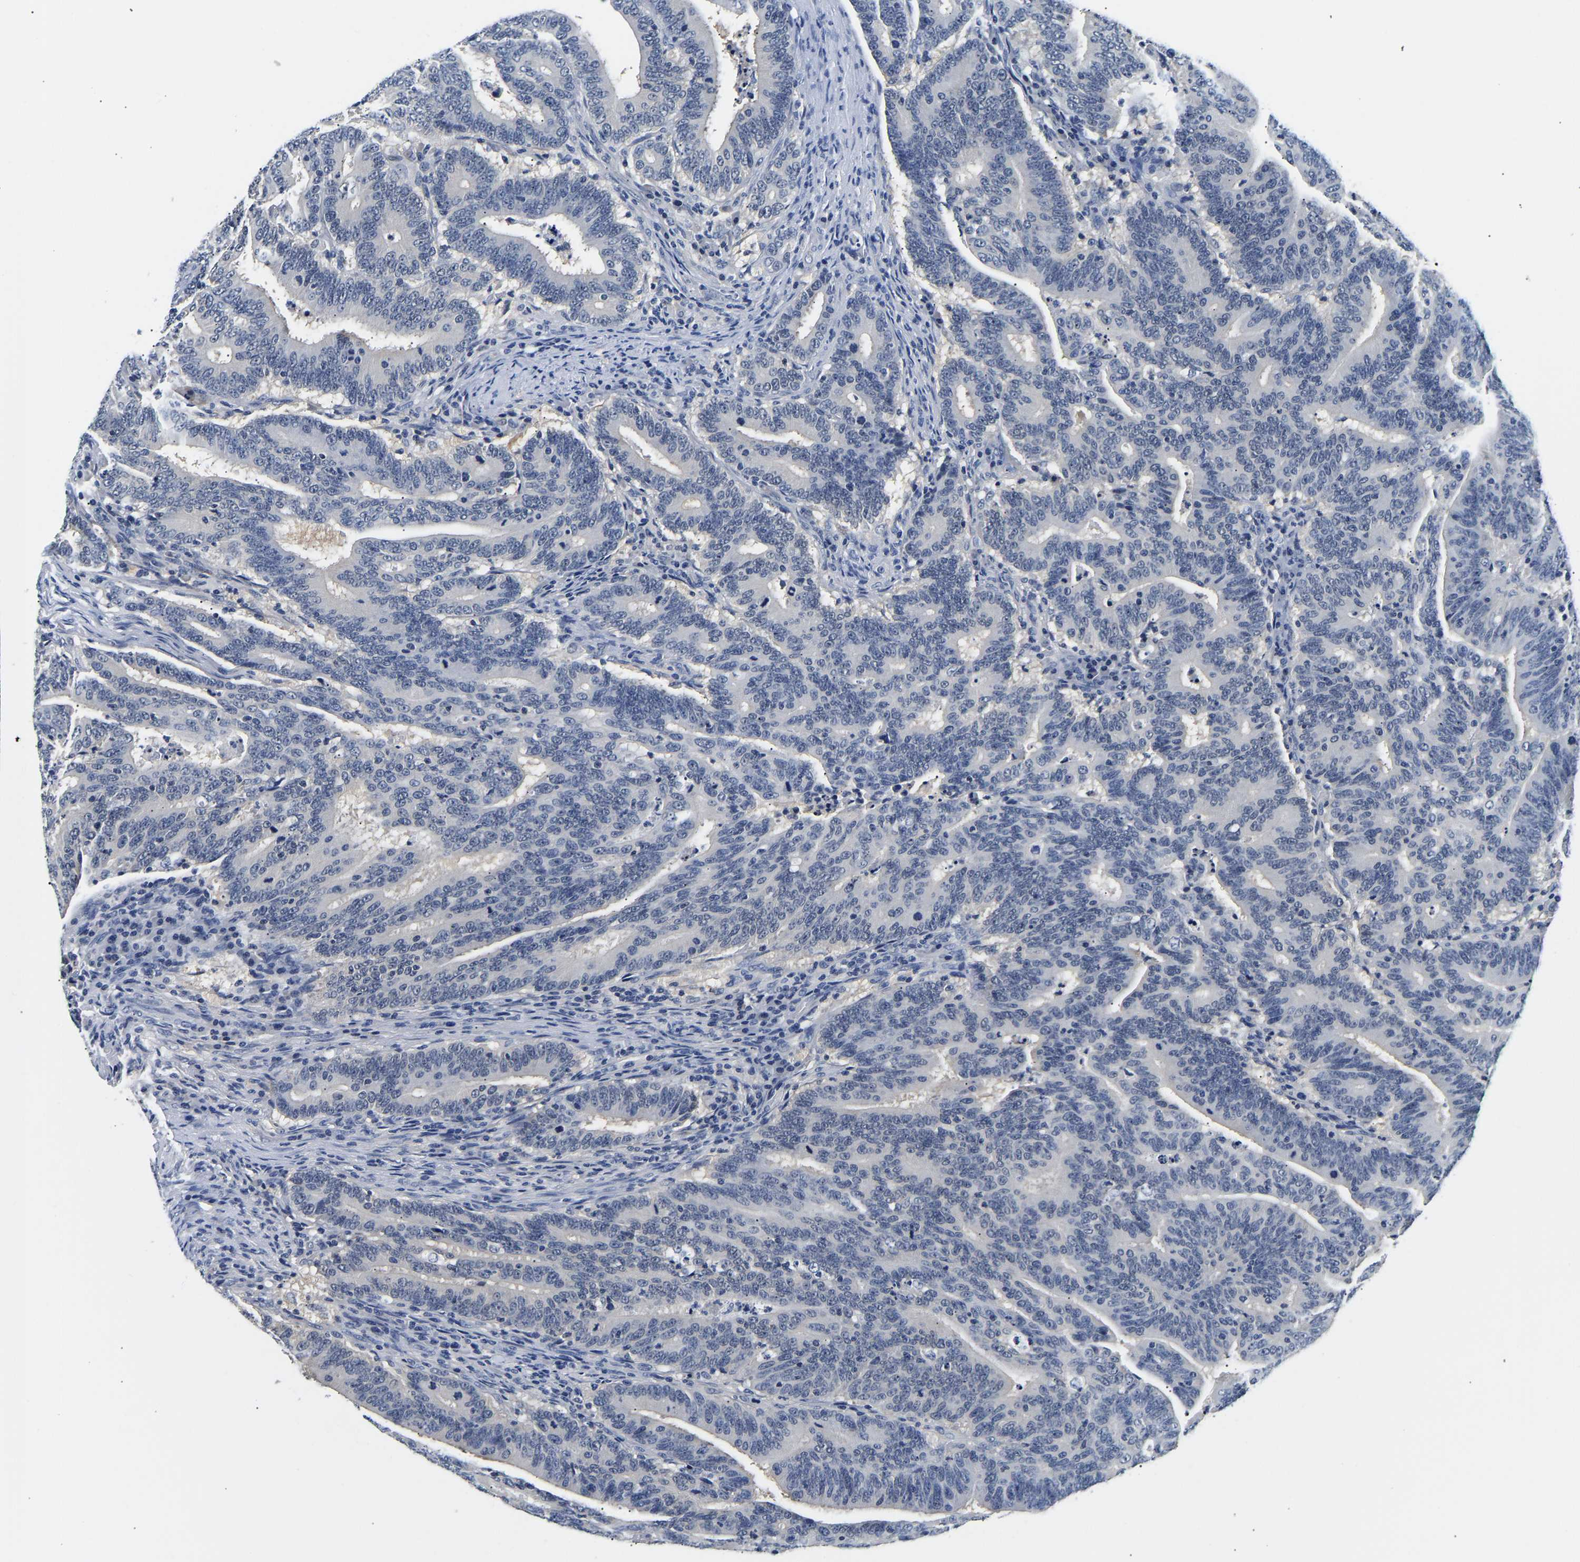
{"staining": {"intensity": "negative", "quantity": "none", "location": "none"}, "tissue": "colorectal cancer", "cell_type": "Tumor cells", "image_type": "cancer", "snomed": [{"axis": "morphology", "description": "Adenocarcinoma, NOS"}, {"axis": "topography", "description": "Colon"}], "caption": "The photomicrograph shows no significant expression in tumor cells of colorectal cancer.", "gene": "UCHL3", "patient": {"sex": "female", "age": 66}}